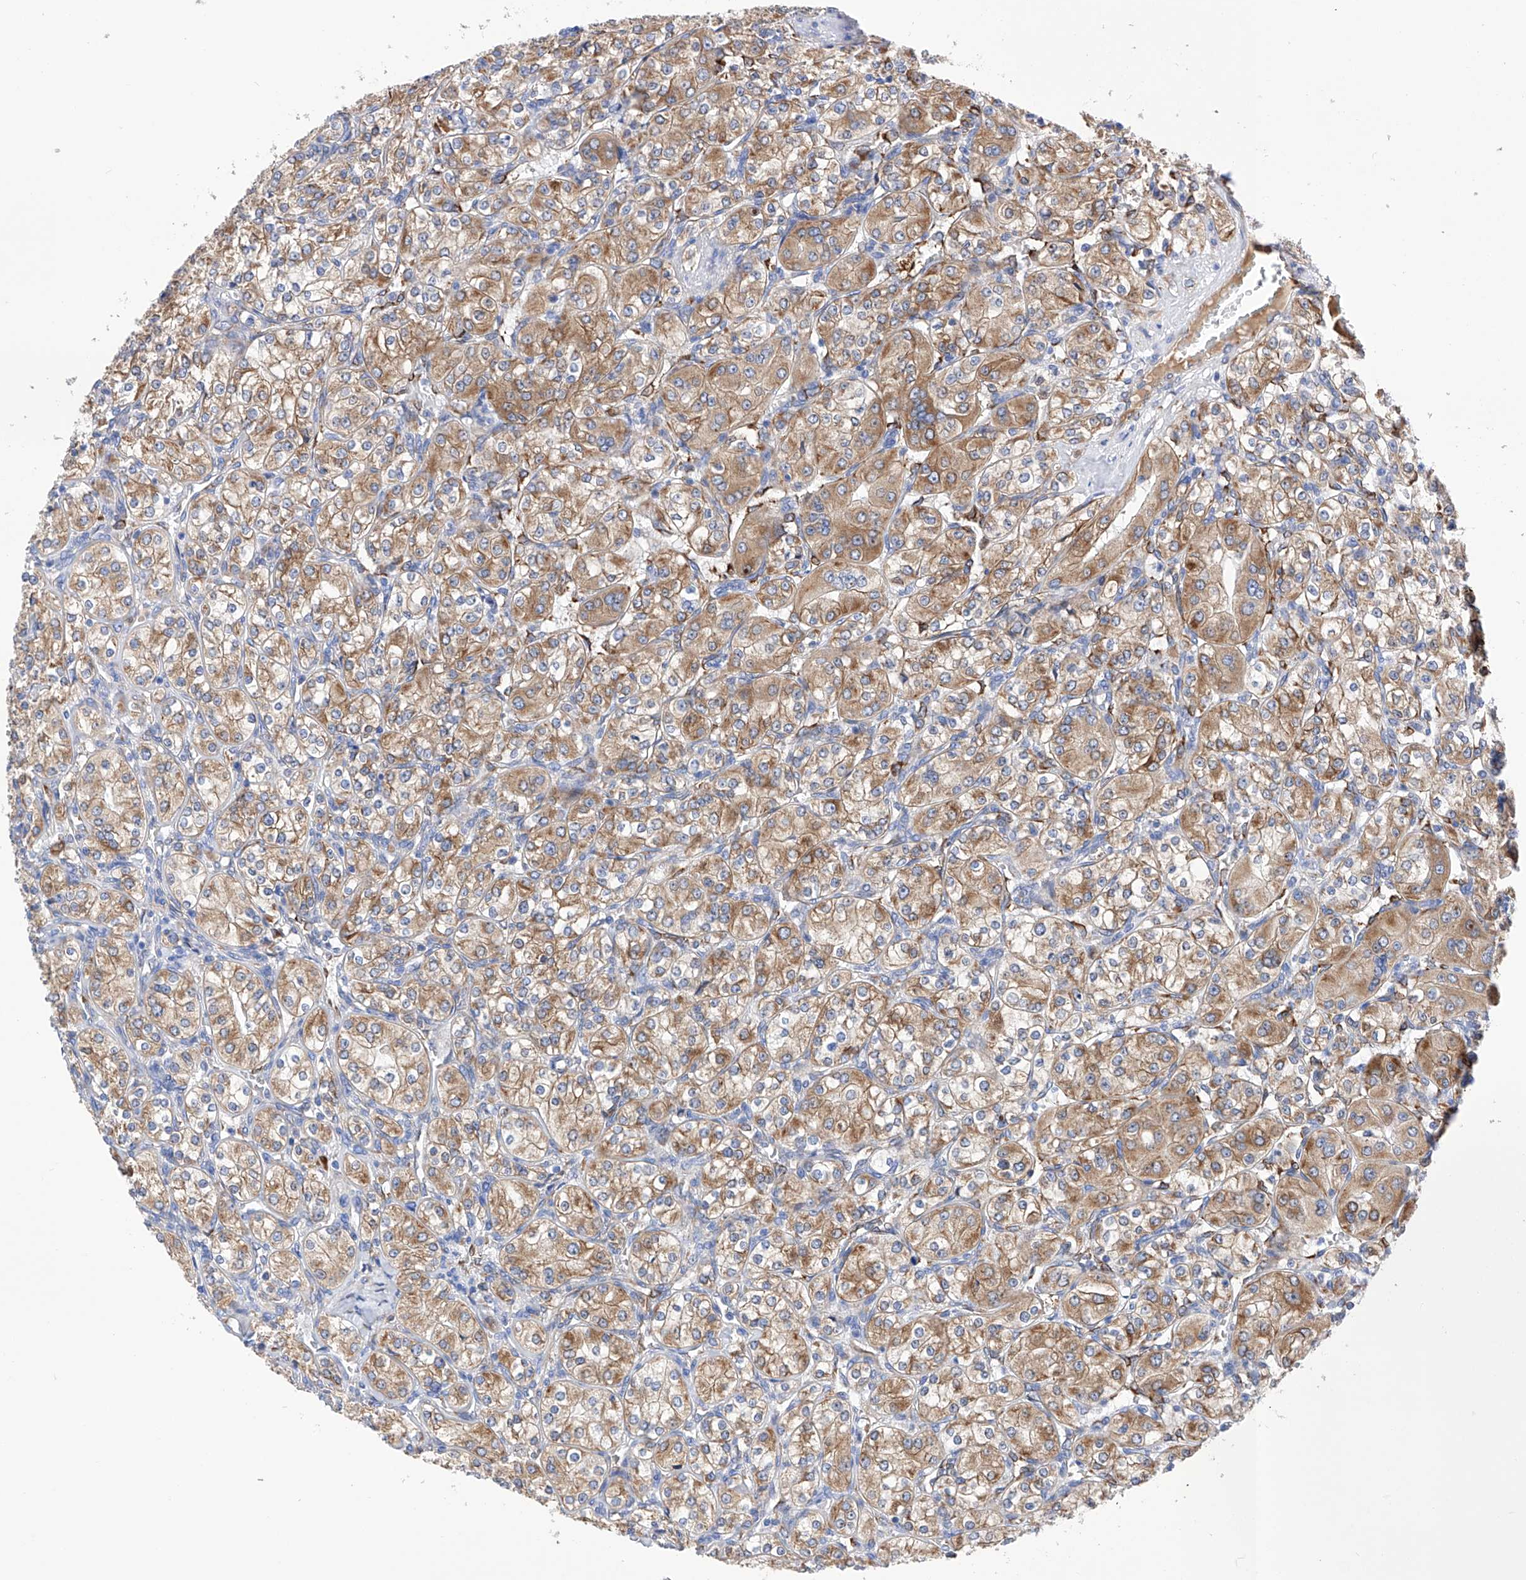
{"staining": {"intensity": "moderate", "quantity": ">75%", "location": "cytoplasmic/membranous"}, "tissue": "renal cancer", "cell_type": "Tumor cells", "image_type": "cancer", "snomed": [{"axis": "morphology", "description": "Adenocarcinoma, NOS"}, {"axis": "topography", "description": "Kidney"}], "caption": "Renal cancer (adenocarcinoma) stained with a brown dye shows moderate cytoplasmic/membranous positive positivity in approximately >75% of tumor cells.", "gene": "PDIA5", "patient": {"sex": "male", "age": 77}}